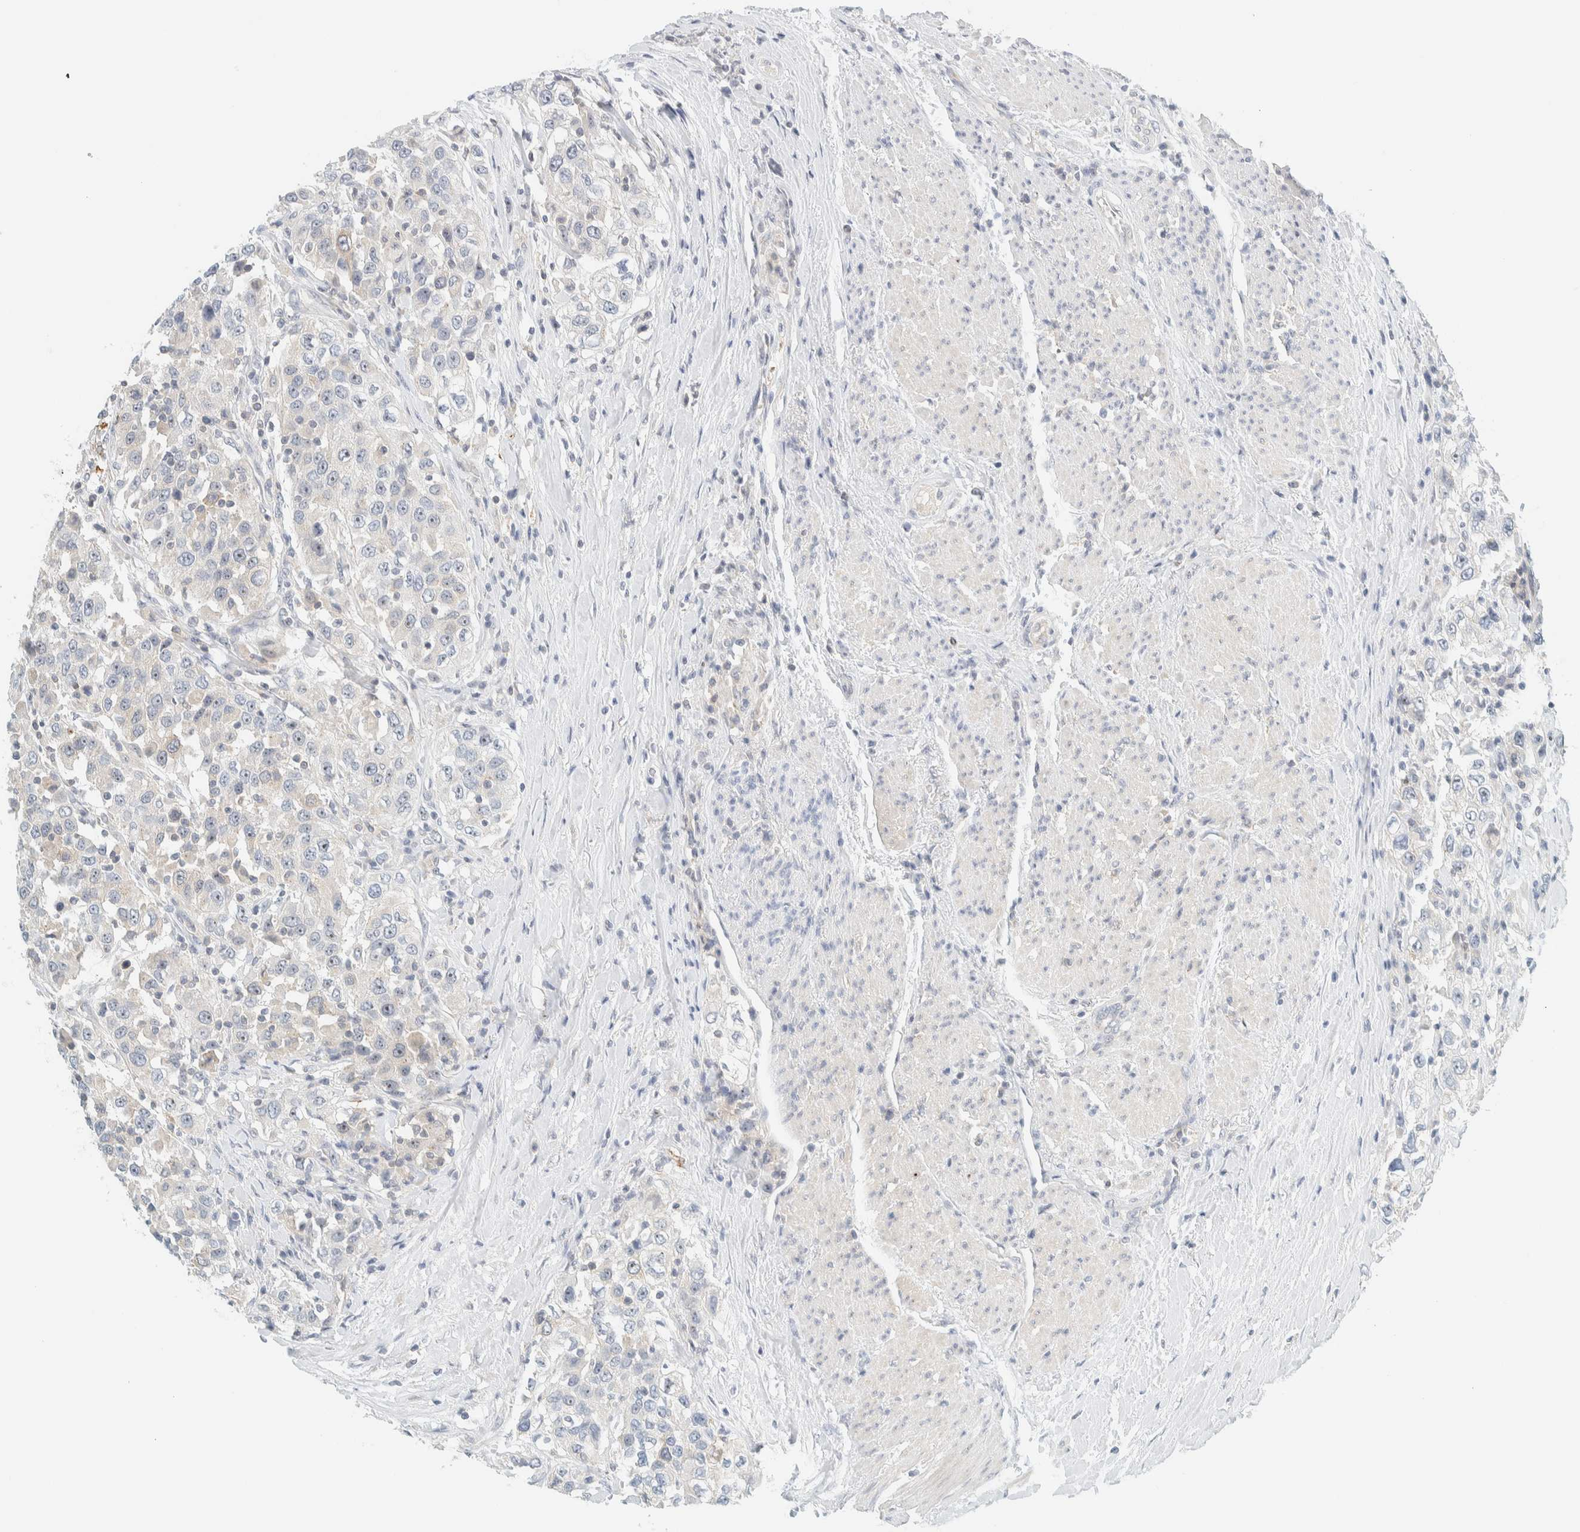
{"staining": {"intensity": "negative", "quantity": "none", "location": "none"}, "tissue": "urothelial cancer", "cell_type": "Tumor cells", "image_type": "cancer", "snomed": [{"axis": "morphology", "description": "Urothelial carcinoma, High grade"}, {"axis": "topography", "description": "Urinary bladder"}], "caption": "High power microscopy image of an IHC image of high-grade urothelial carcinoma, revealing no significant expression in tumor cells.", "gene": "NDE1", "patient": {"sex": "female", "age": 80}}